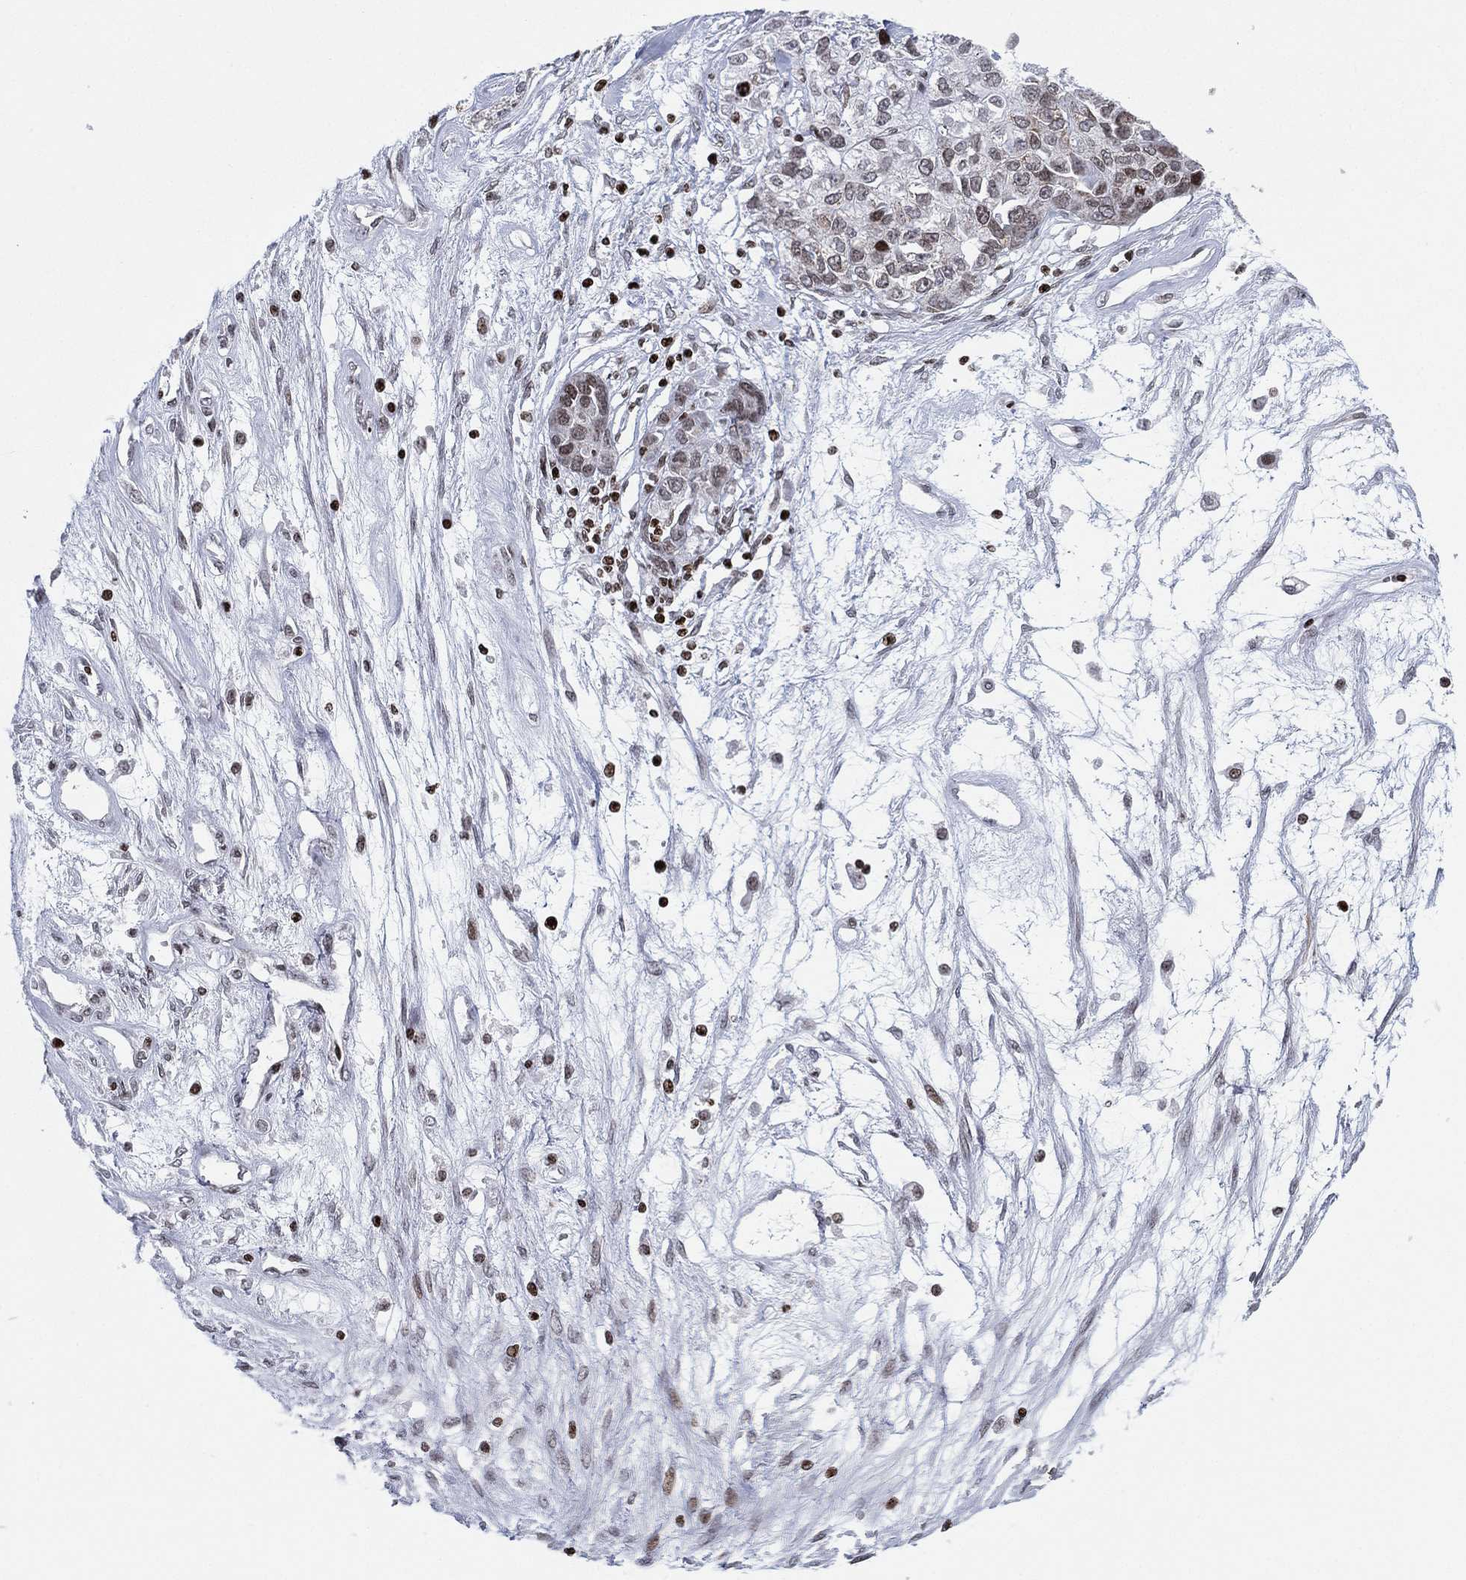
{"staining": {"intensity": "moderate", "quantity": "<25%", "location": "nuclear"}, "tissue": "ovarian cancer", "cell_type": "Tumor cells", "image_type": "cancer", "snomed": [{"axis": "morphology", "description": "Cystadenocarcinoma, serous, NOS"}, {"axis": "topography", "description": "Ovary"}], "caption": "The photomicrograph reveals immunohistochemical staining of serous cystadenocarcinoma (ovarian). There is moderate nuclear staining is present in approximately <25% of tumor cells.", "gene": "MFSD14A", "patient": {"sex": "female", "age": 87}}